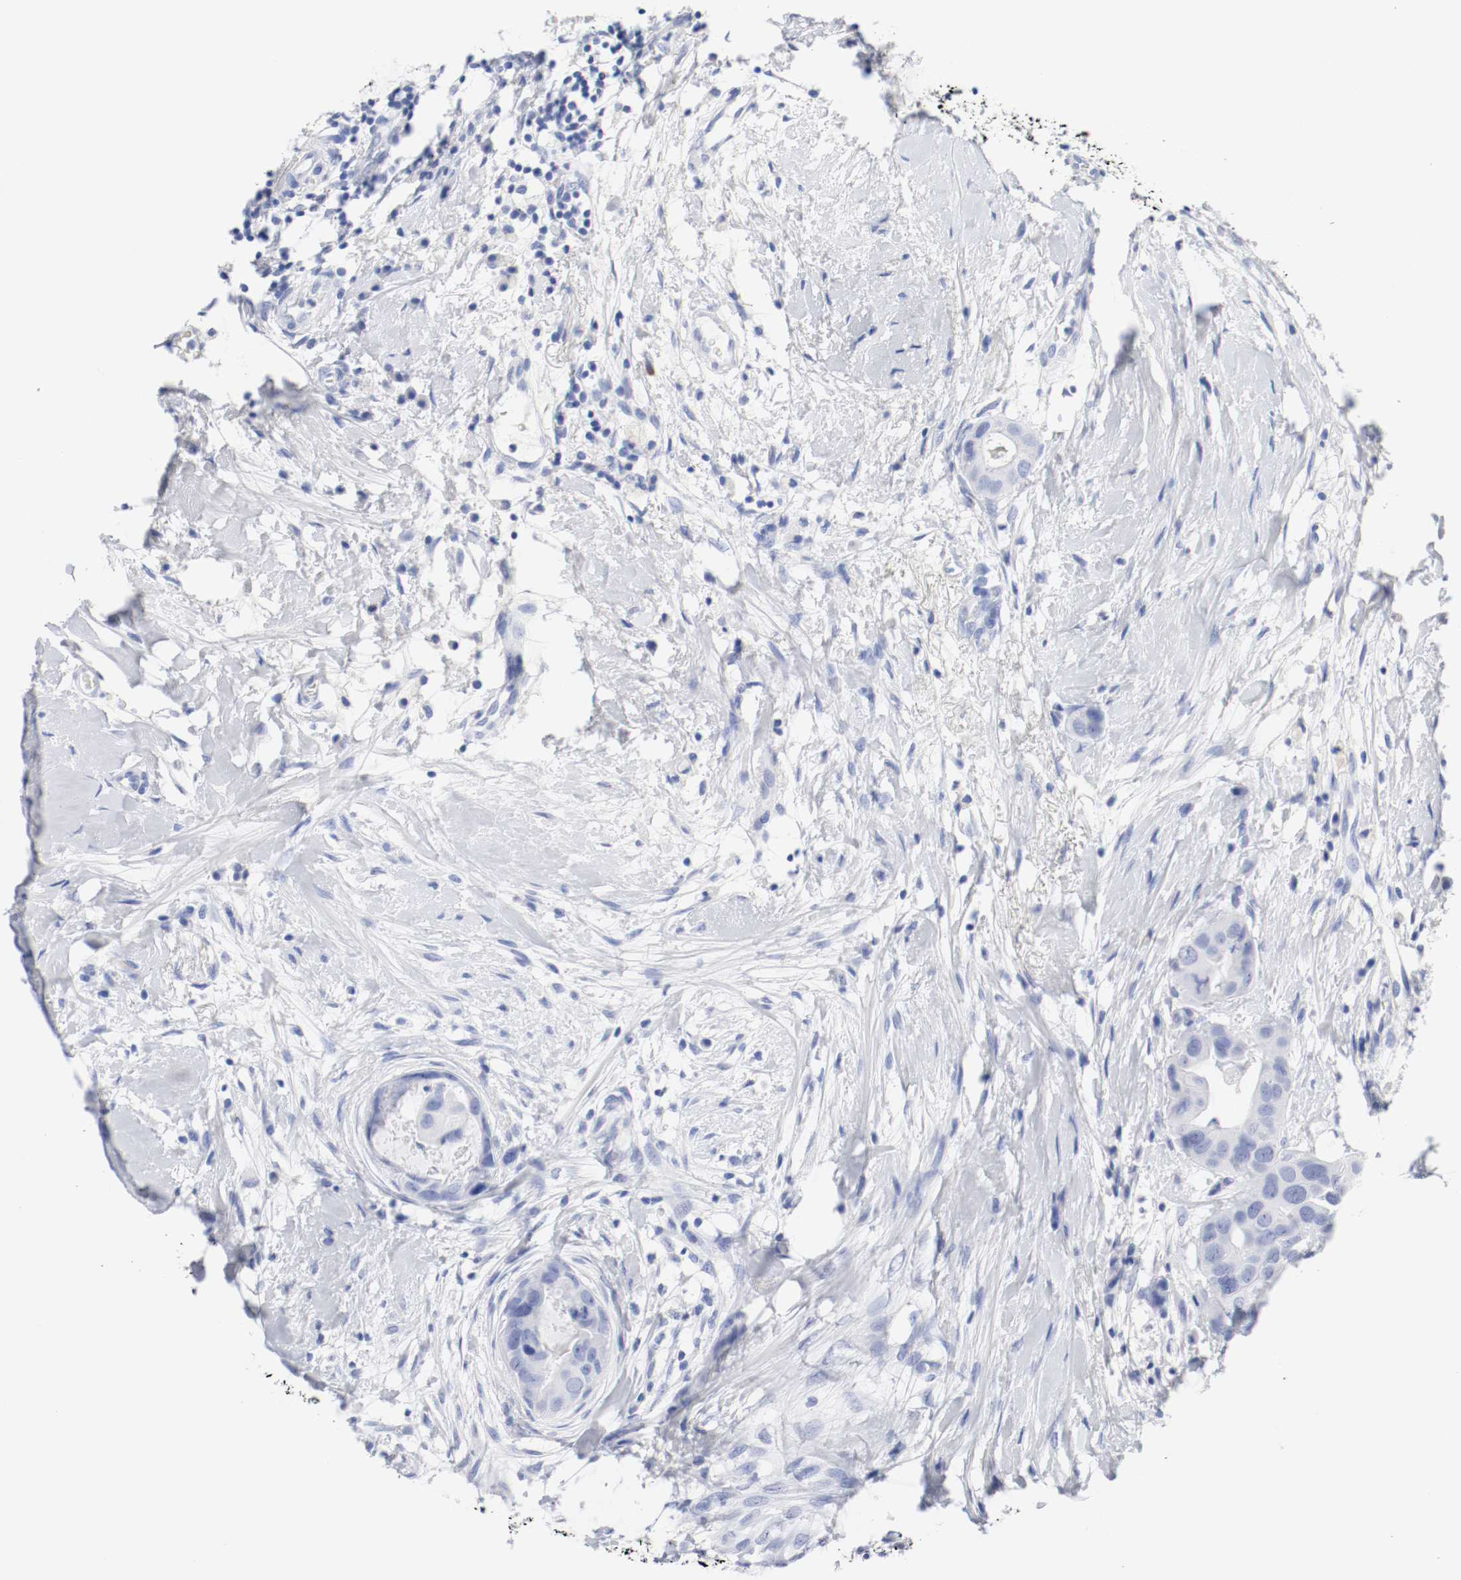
{"staining": {"intensity": "negative", "quantity": "none", "location": "none"}, "tissue": "breast cancer", "cell_type": "Tumor cells", "image_type": "cancer", "snomed": [{"axis": "morphology", "description": "Duct carcinoma"}, {"axis": "topography", "description": "Breast"}], "caption": "DAB (3,3'-diaminobenzidine) immunohistochemical staining of human breast cancer exhibits no significant staining in tumor cells.", "gene": "GAD1", "patient": {"sex": "female", "age": 40}}